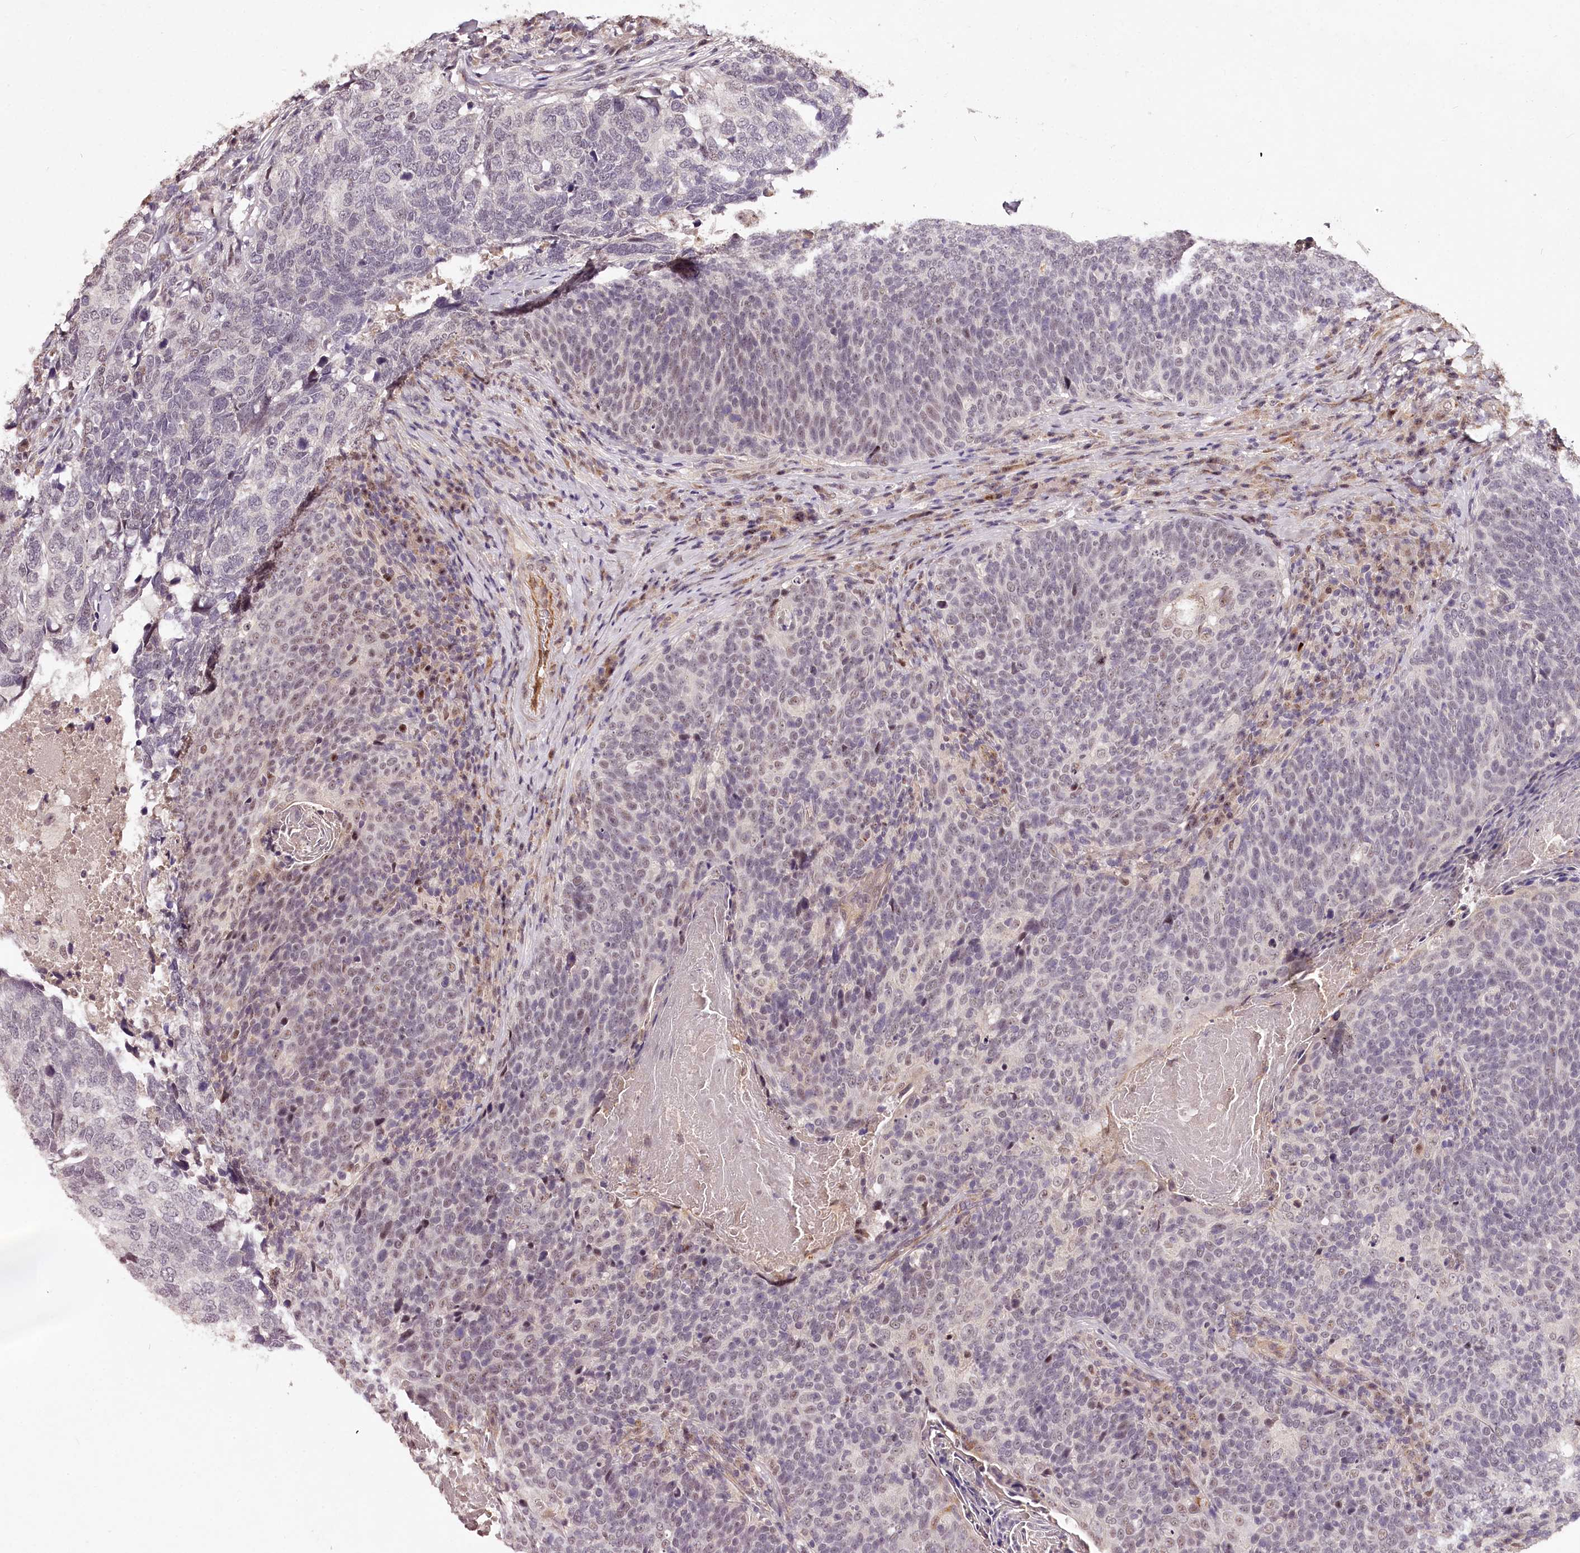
{"staining": {"intensity": "weak", "quantity": "25%-75%", "location": "nuclear"}, "tissue": "head and neck cancer", "cell_type": "Tumor cells", "image_type": "cancer", "snomed": [{"axis": "morphology", "description": "Squamous cell carcinoma, NOS"}, {"axis": "morphology", "description": "Squamous cell carcinoma, metastatic, NOS"}, {"axis": "topography", "description": "Lymph node"}, {"axis": "topography", "description": "Head-Neck"}], "caption": "This photomicrograph demonstrates IHC staining of squamous cell carcinoma (head and neck), with low weak nuclear positivity in about 25%-75% of tumor cells.", "gene": "MAML3", "patient": {"sex": "male", "age": 62}}